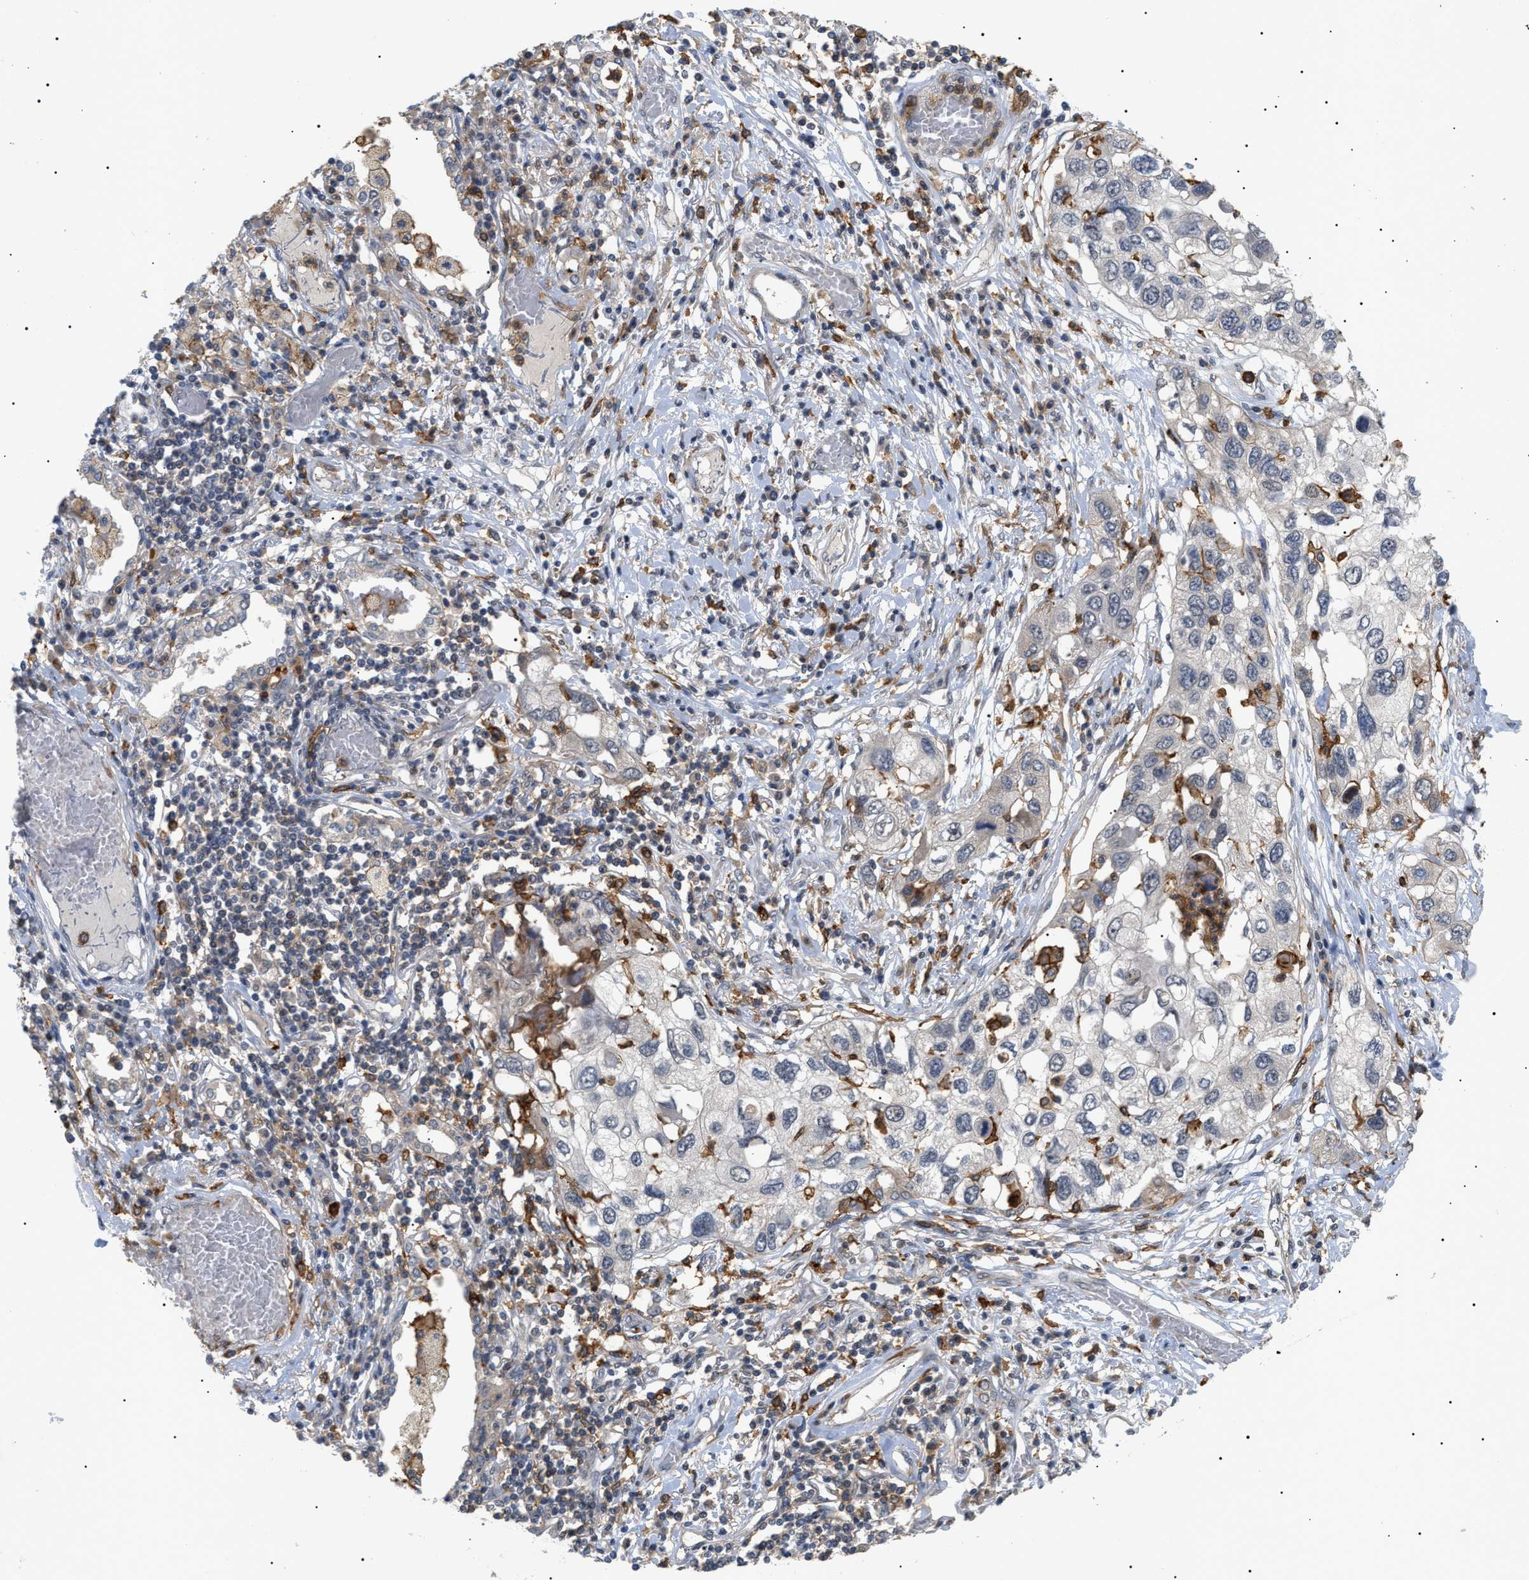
{"staining": {"intensity": "negative", "quantity": "none", "location": "none"}, "tissue": "lung cancer", "cell_type": "Tumor cells", "image_type": "cancer", "snomed": [{"axis": "morphology", "description": "Squamous cell carcinoma, NOS"}, {"axis": "topography", "description": "Lung"}], "caption": "The image reveals no significant expression in tumor cells of lung cancer. The staining was performed using DAB to visualize the protein expression in brown, while the nuclei were stained in blue with hematoxylin (Magnification: 20x).", "gene": "CD300A", "patient": {"sex": "male", "age": 71}}